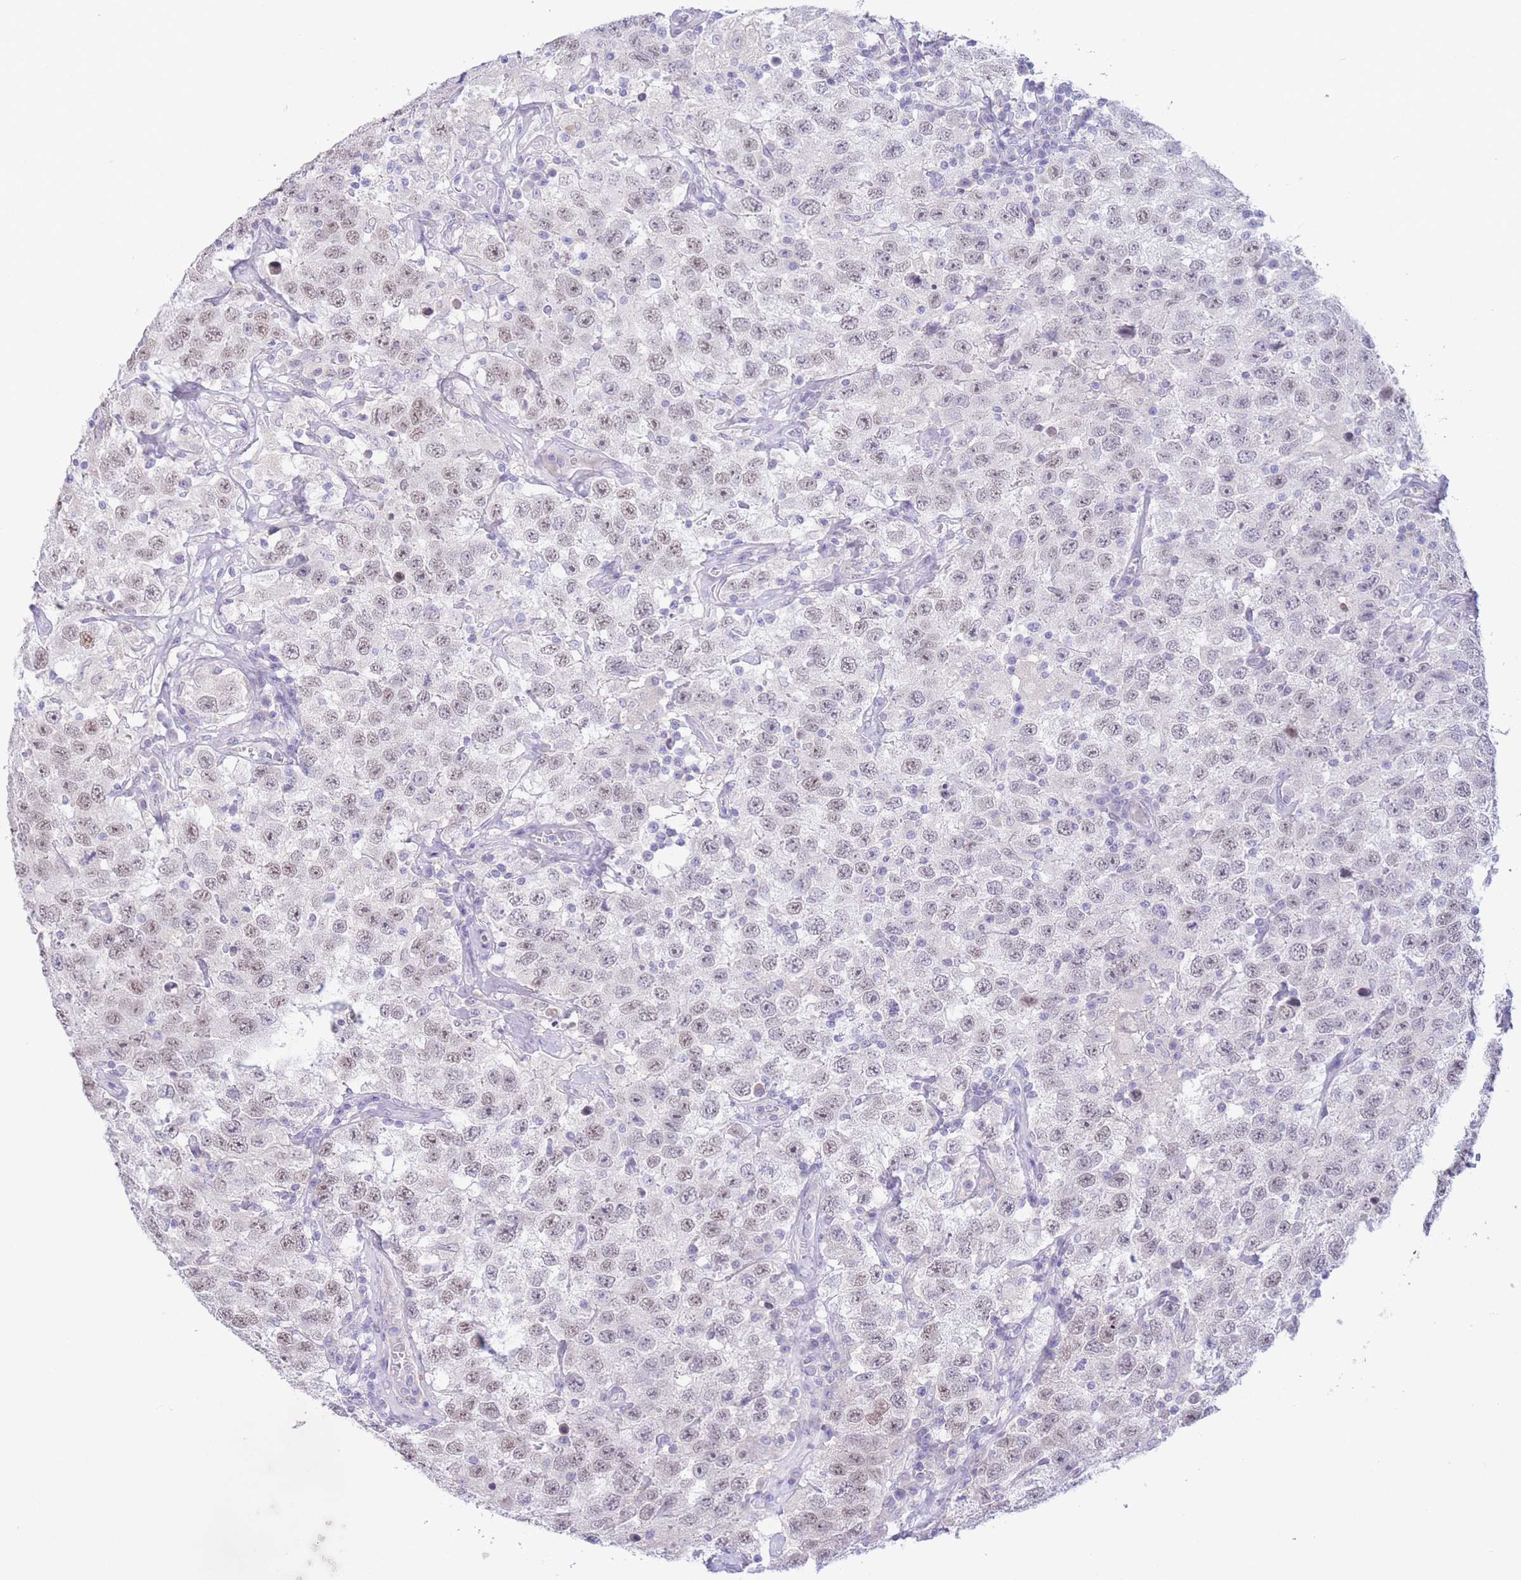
{"staining": {"intensity": "weak", "quantity": "<25%", "location": "nuclear"}, "tissue": "testis cancer", "cell_type": "Tumor cells", "image_type": "cancer", "snomed": [{"axis": "morphology", "description": "Seminoma, NOS"}, {"axis": "topography", "description": "Testis"}], "caption": "Immunohistochemistry histopathology image of neoplastic tissue: human testis cancer stained with DAB (3,3'-diaminobenzidine) exhibits no significant protein staining in tumor cells.", "gene": "LCLAT1", "patient": {"sex": "male", "age": 41}}